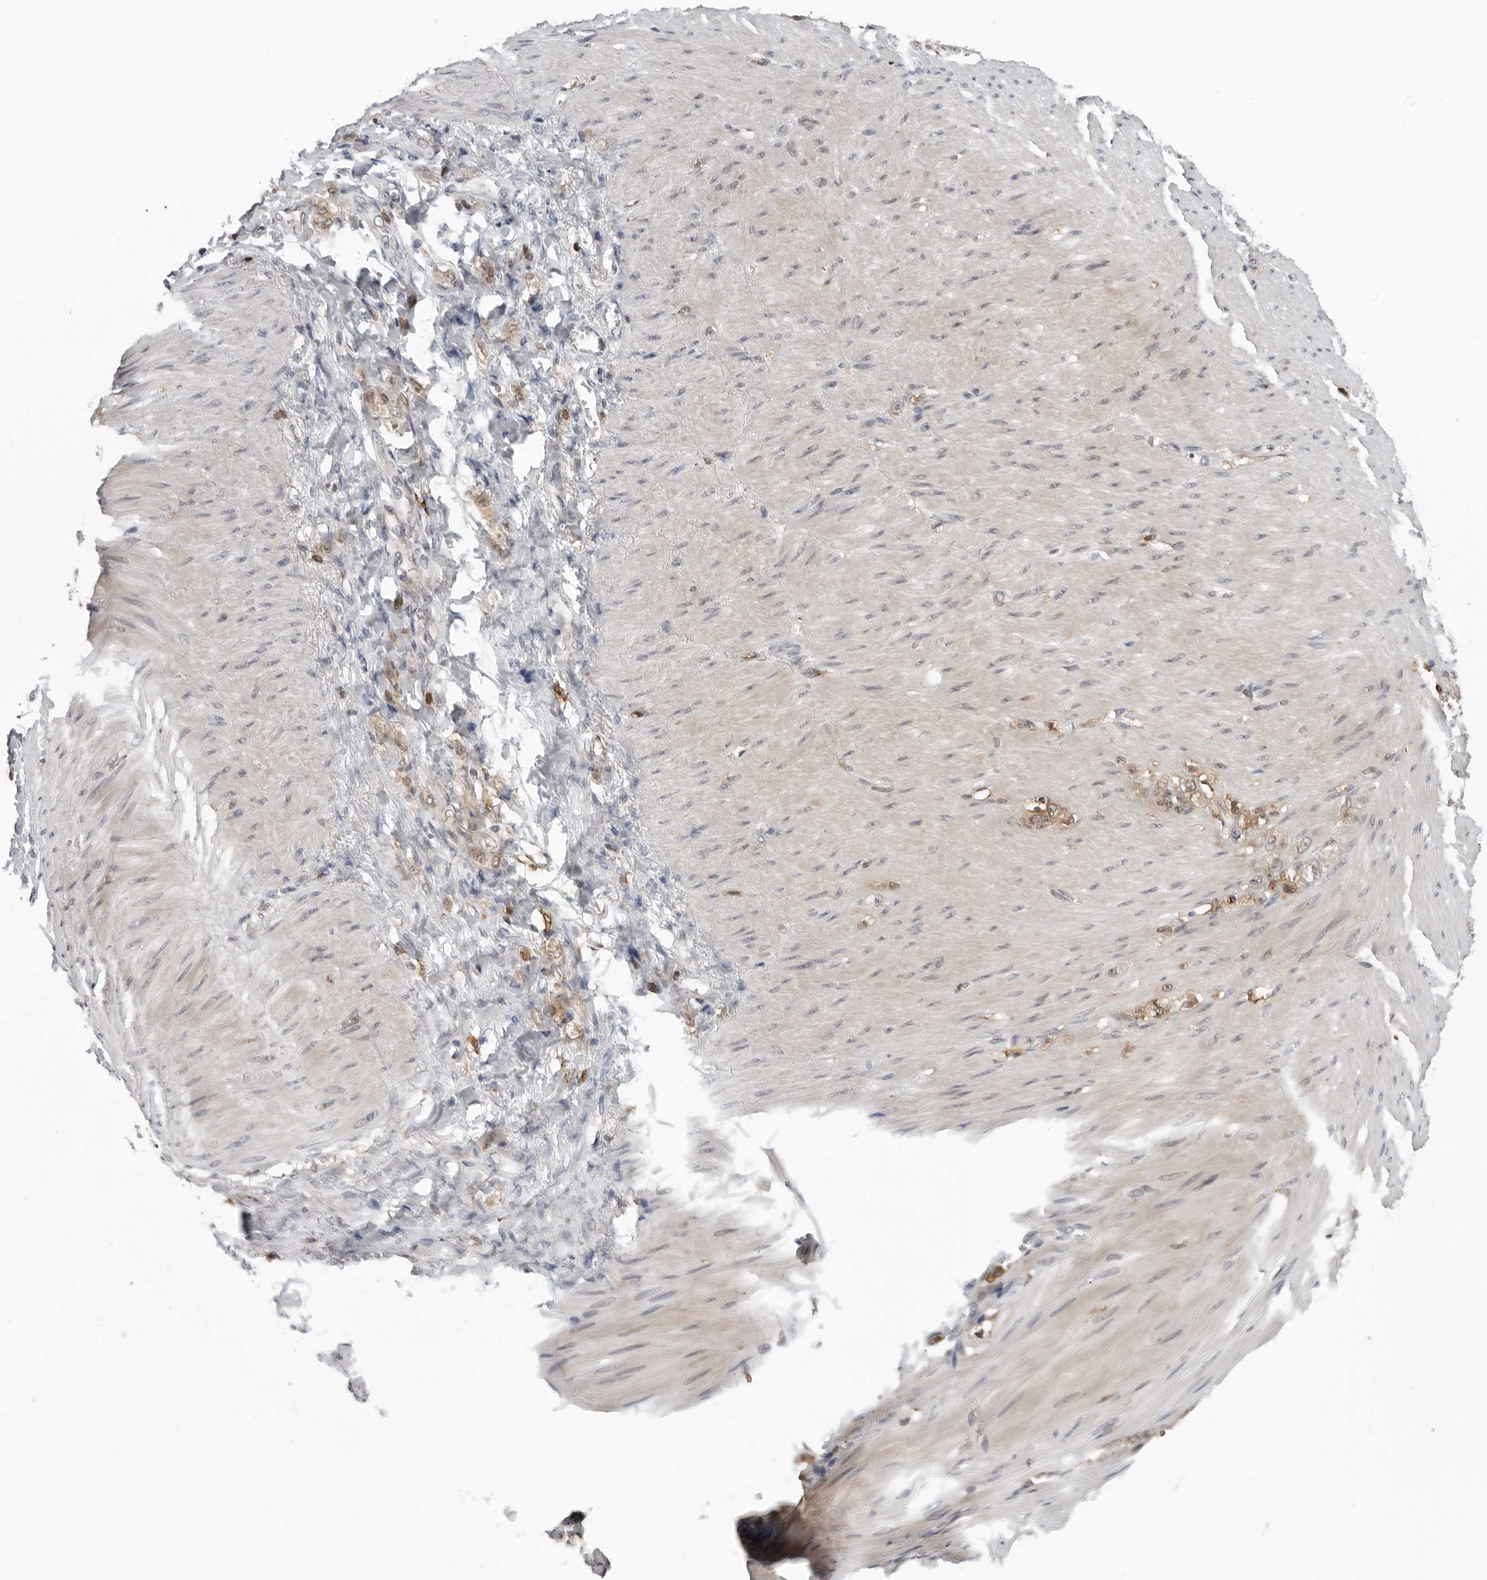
{"staining": {"intensity": "weak", "quantity": ">75%", "location": "cytoplasmic/membranous"}, "tissue": "stomach cancer", "cell_type": "Tumor cells", "image_type": "cancer", "snomed": [{"axis": "morphology", "description": "Normal tissue, NOS"}, {"axis": "morphology", "description": "Adenocarcinoma, NOS"}, {"axis": "topography", "description": "Stomach"}], "caption": "Stomach cancer (adenocarcinoma) stained for a protein (brown) exhibits weak cytoplasmic/membranous positive staining in approximately >75% of tumor cells.", "gene": "HSPH1", "patient": {"sex": "male", "age": 82}}